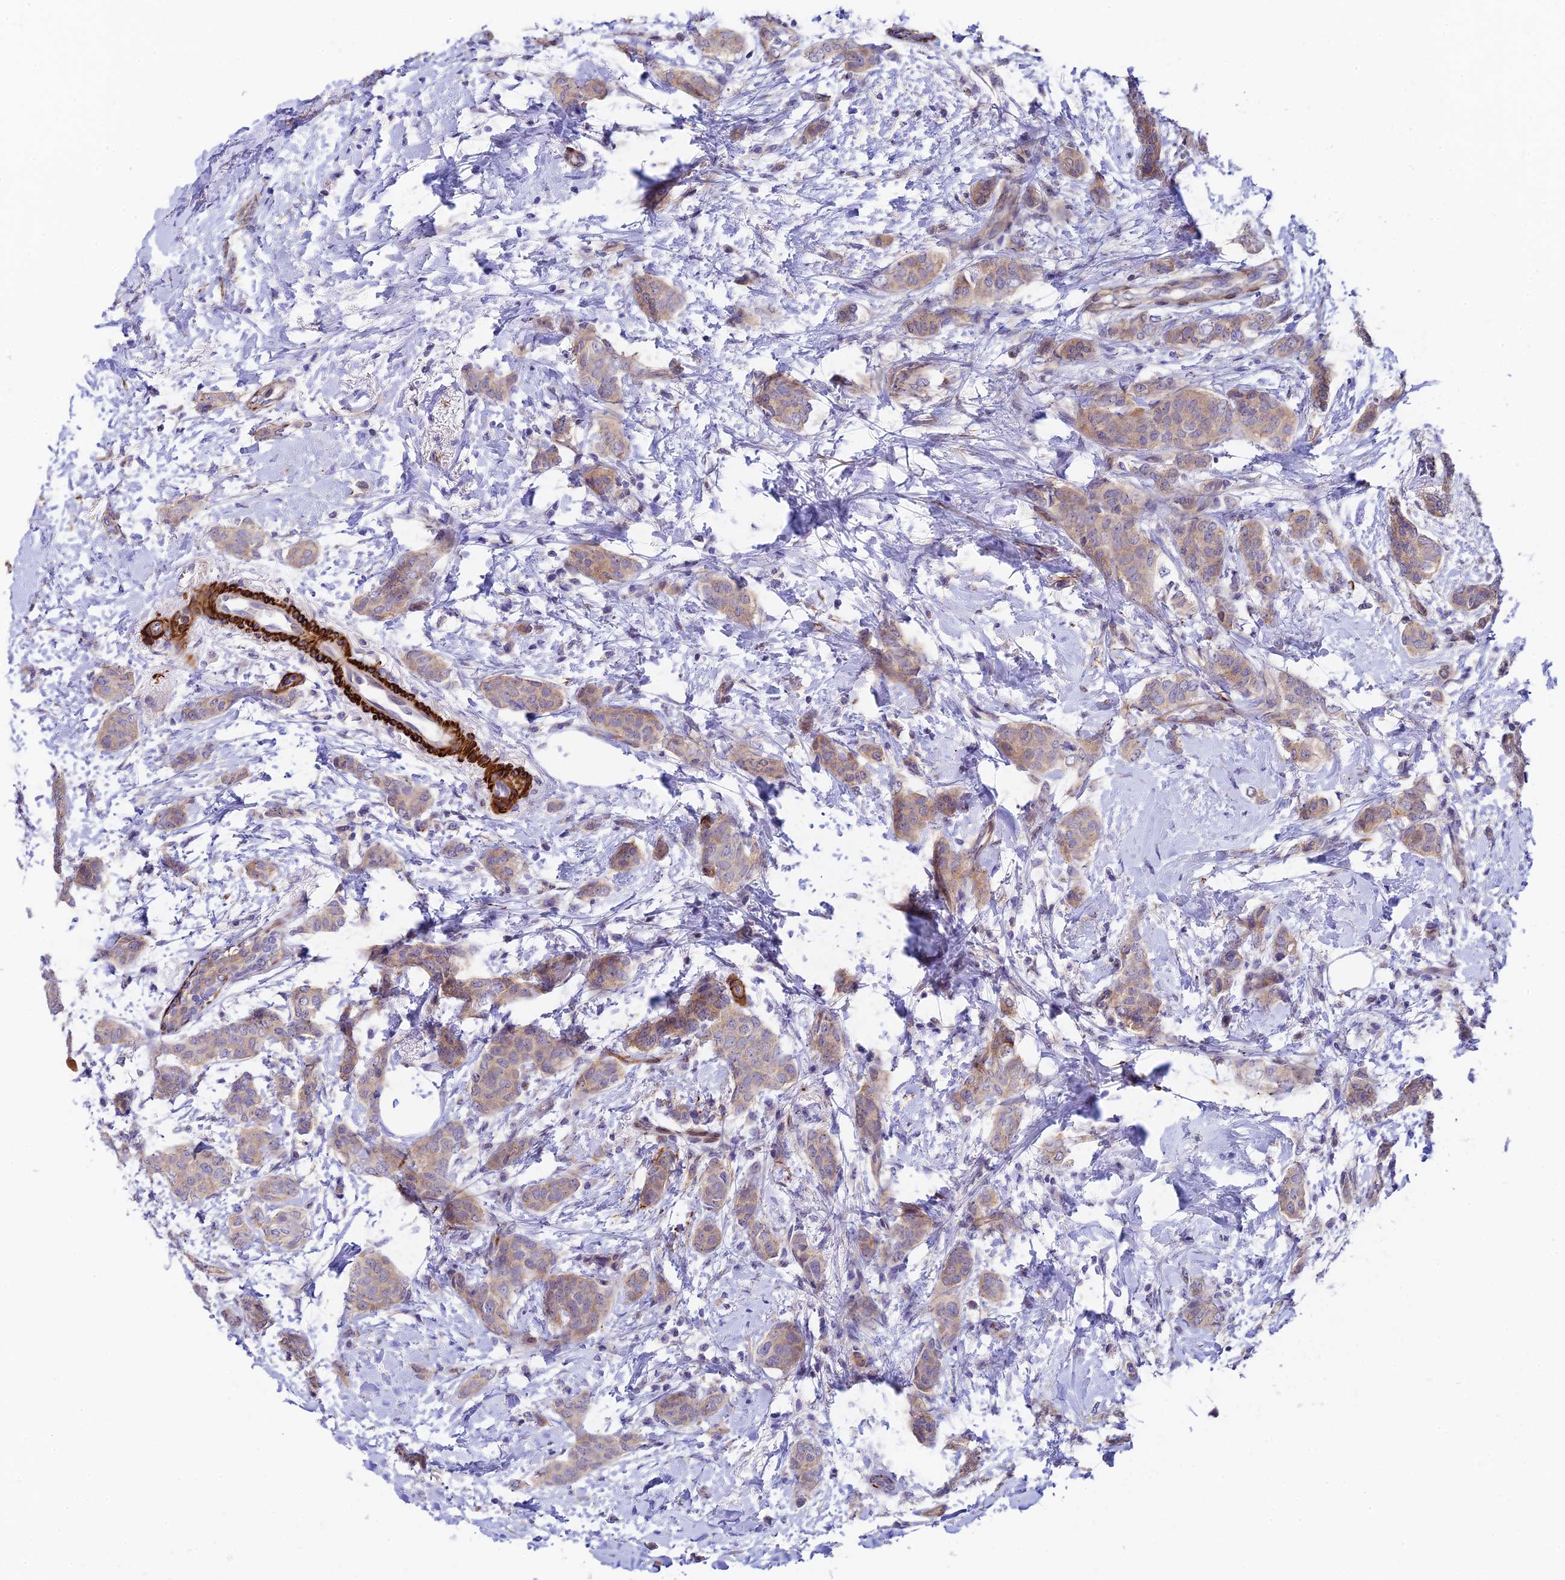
{"staining": {"intensity": "weak", "quantity": ">75%", "location": "cytoplasmic/membranous"}, "tissue": "breast cancer", "cell_type": "Tumor cells", "image_type": "cancer", "snomed": [{"axis": "morphology", "description": "Duct carcinoma"}, {"axis": "topography", "description": "Breast"}], "caption": "The immunohistochemical stain shows weak cytoplasmic/membranous expression in tumor cells of infiltrating ductal carcinoma (breast) tissue. The staining was performed using DAB to visualize the protein expression in brown, while the nuclei were stained in blue with hematoxylin (Magnification: 20x).", "gene": "ANKRD50", "patient": {"sex": "female", "age": 72}}